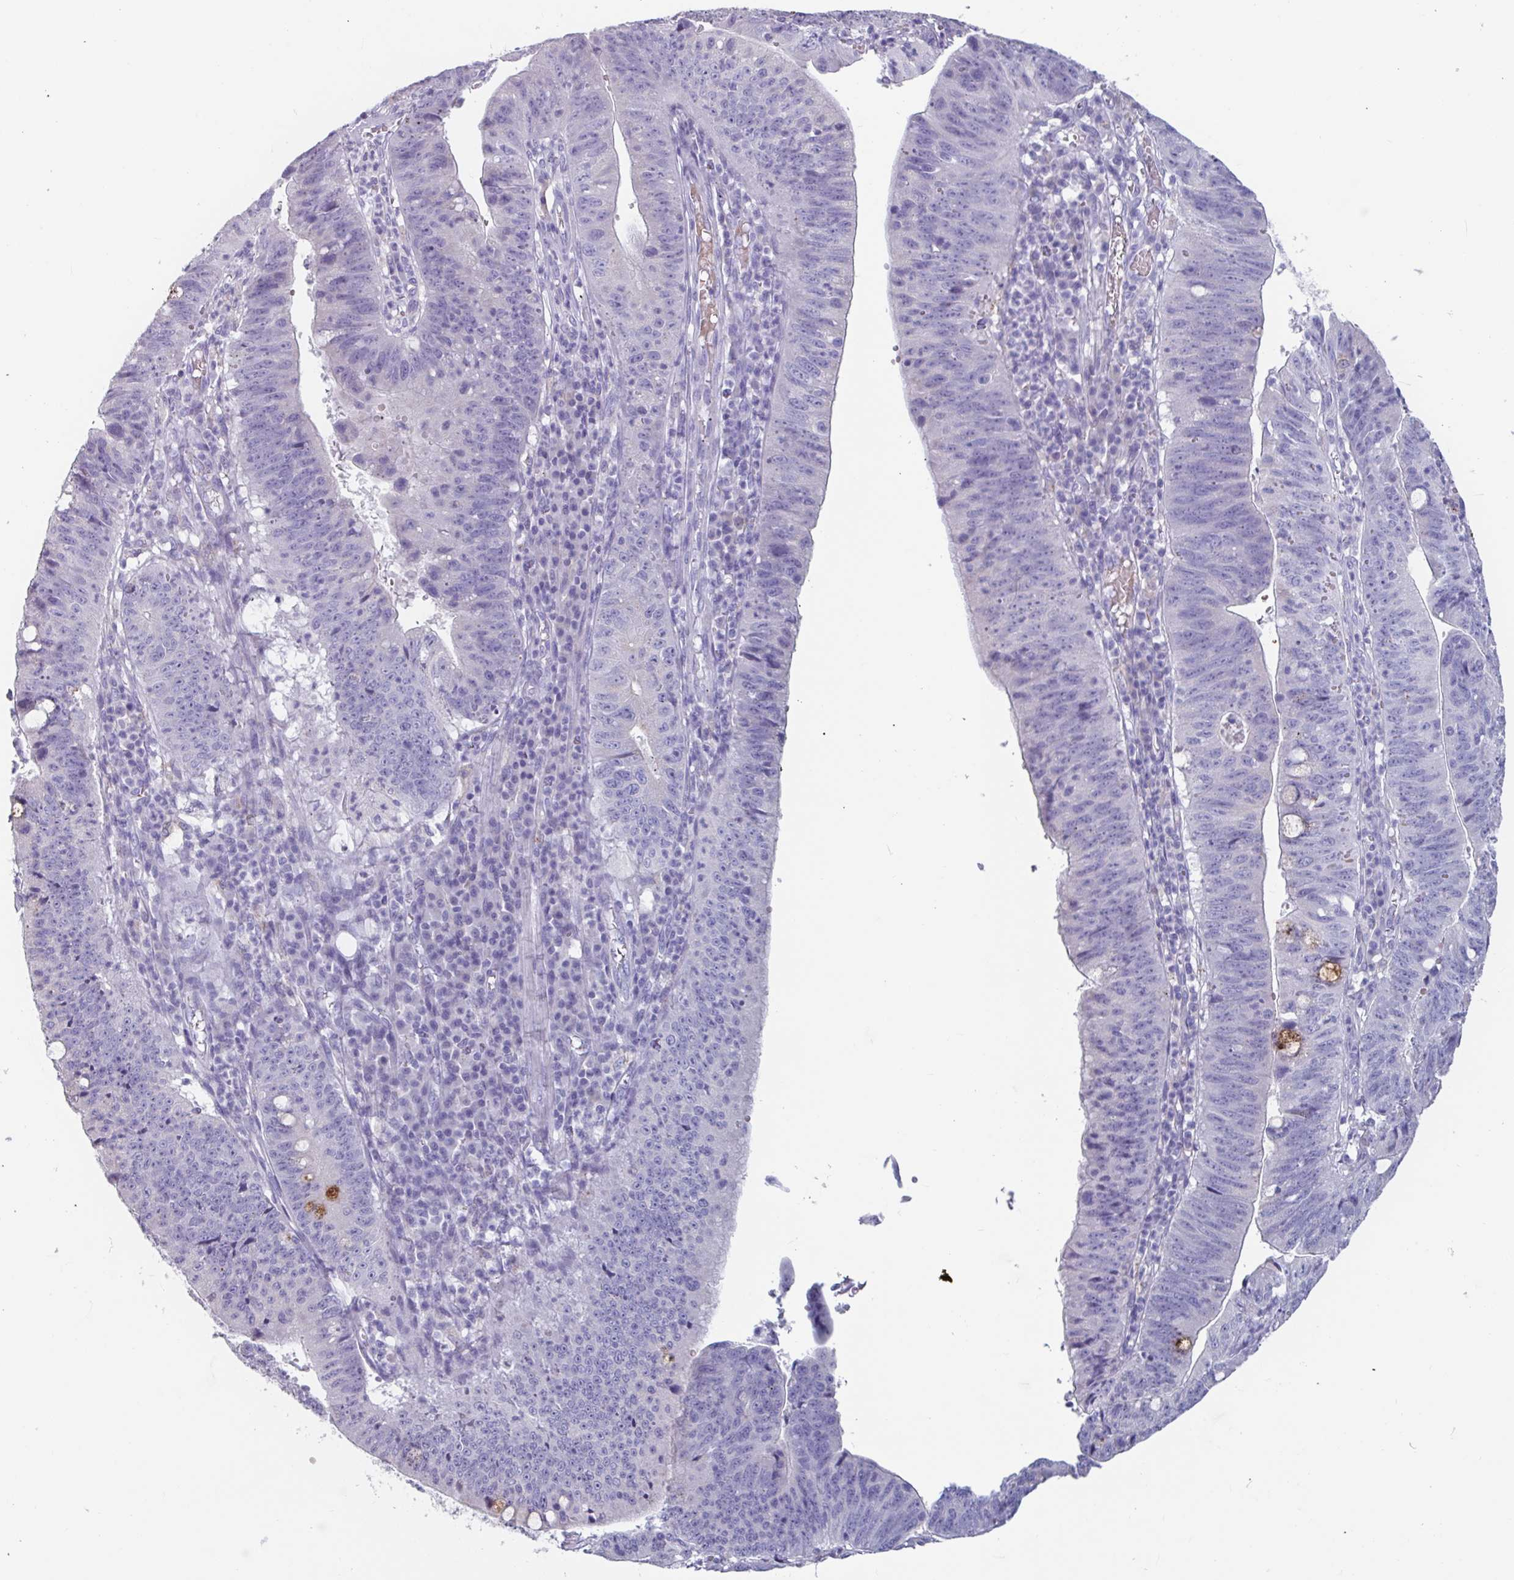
{"staining": {"intensity": "negative", "quantity": "none", "location": "none"}, "tissue": "stomach cancer", "cell_type": "Tumor cells", "image_type": "cancer", "snomed": [{"axis": "morphology", "description": "Adenocarcinoma, NOS"}, {"axis": "topography", "description": "Stomach"}], "caption": "This histopathology image is of stomach cancer stained with immunohistochemistry (IHC) to label a protein in brown with the nuclei are counter-stained blue. There is no positivity in tumor cells.", "gene": "OR2T10", "patient": {"sex": "male", "age": 59}}